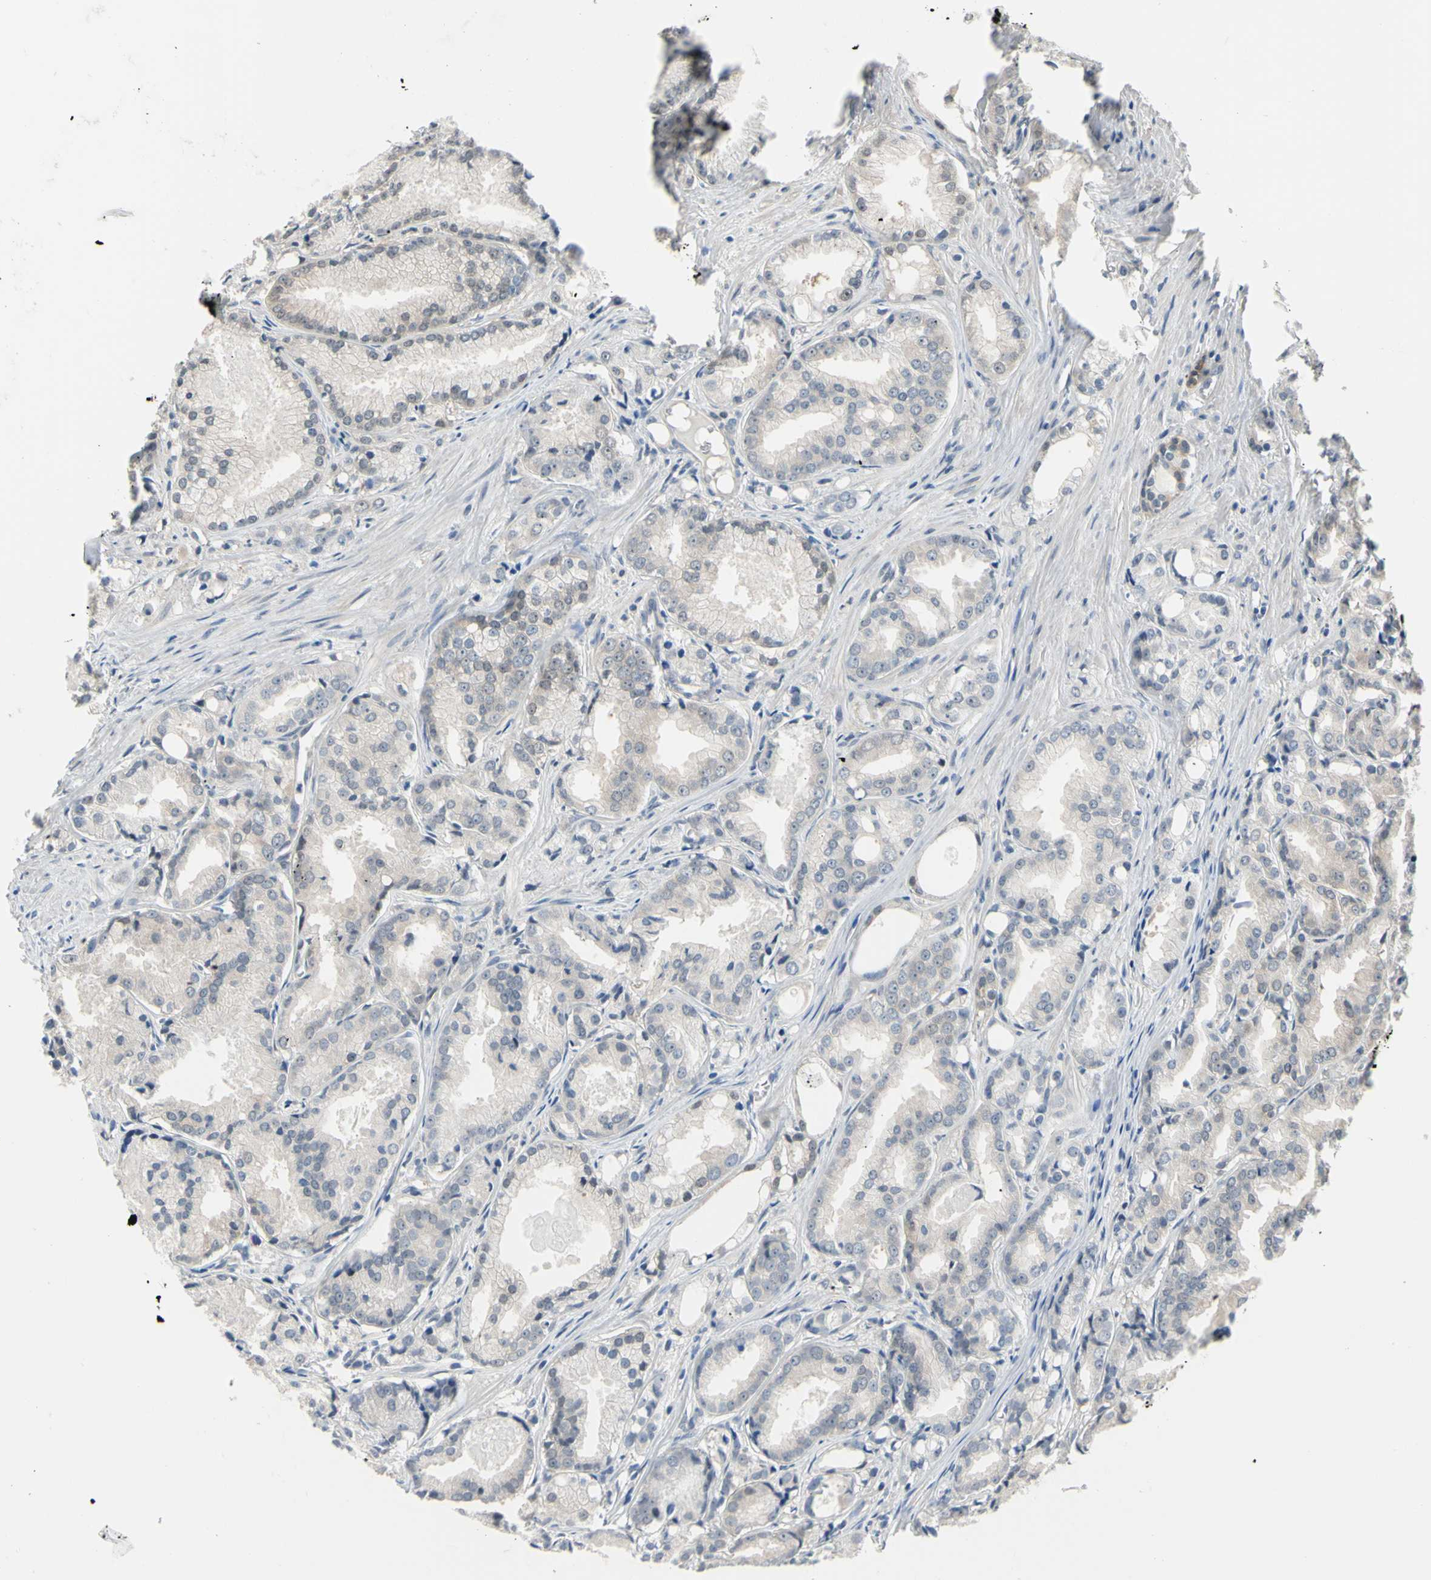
{"staining": {"intensity": "negative", "quantity": "none", "location": "none"}, "tissue": "prostate cancer", "cell_type": "Tumor cells", "image_type": "cancer", "snomed": [{"axis": "morphology", "description": "Adenocarcinoma, Low grade"}, {"axis": "topography", "description": "Prostate"}], "caption": "Immunohistochemistry histopathology image of human prostate low-grade adenocarcinoma stained for a protein (brown), which demonstrates no expression in tumor cells.", "gene": "HSPA4", "patient": {"sex": "male", "age": 72}}